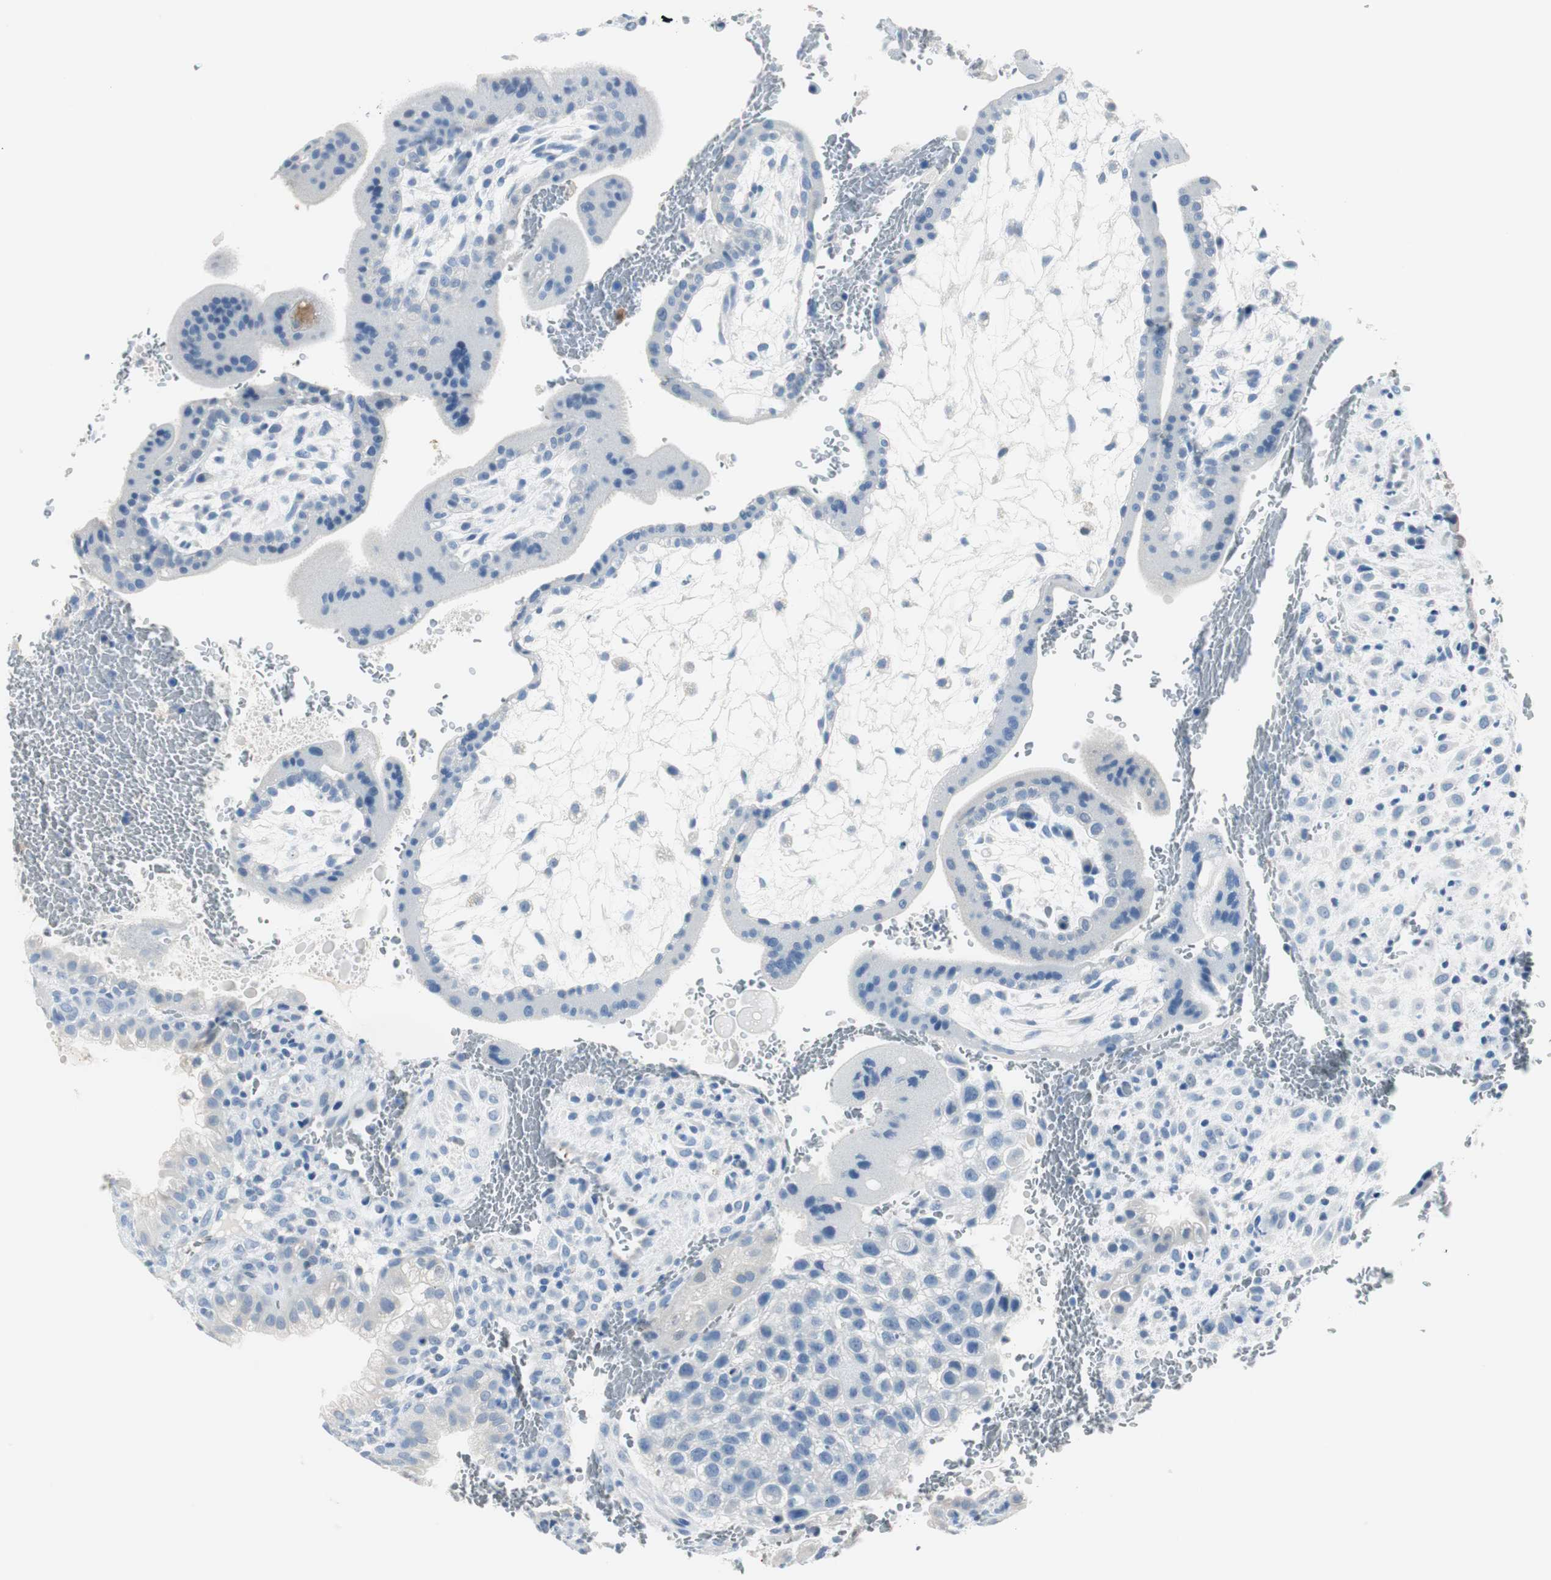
{"staining": {"intensity": "negative", "quantity": "none", "location": "none"}, "tissue": "placenta", "cell_type": "Decidual cells", "image_type": "normal", "snomed": [{"axis": "morphology", "description": "Normal tissue, NOS"}, {"axis": "topography", "description": "Placenta"}], "caption": "High magnification brightfield microscopy of unremarkable placenta stained with DAB (brown) and counterstained with hematoxylin (blue): decidual cells show no significant staining.", "gene": "FBP1", "patient": {"sex": "female", "age": 35}}